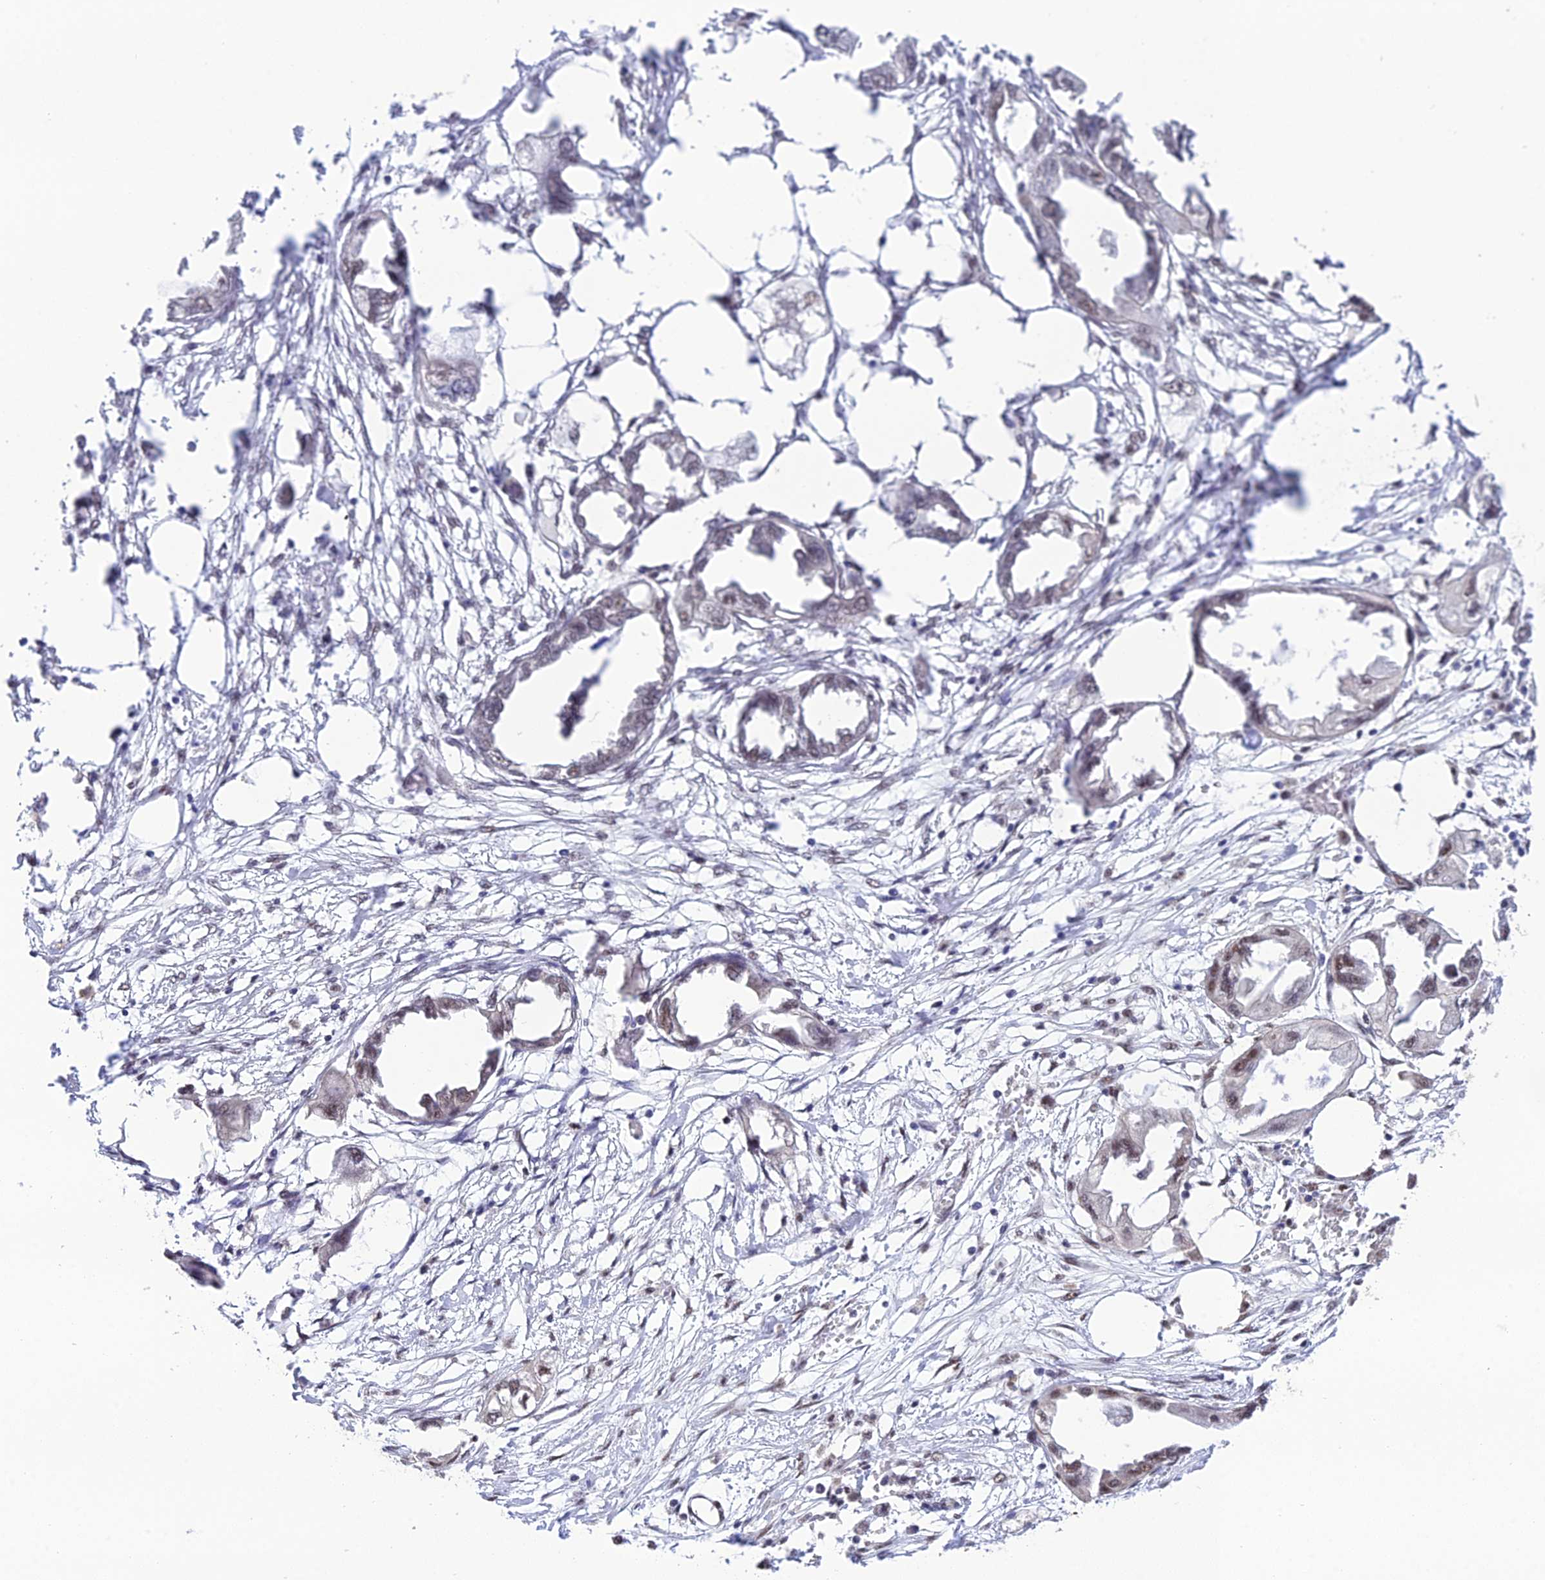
{"staining": {"intensity": "negative", "quantity": "none", "location": "none"}, "tissue": "endometrial cancer", "cell_type": "Tumor cells", "image_type": "cancer", "snomed": [{"axis": "morphology", "description": "Adenocarcinoma, NOS"}, {"axis": "morphology", "description": "Adenocarcinoma, metastatic, NOS"}, {"axis": "topography", "description": "Adipose tissue"}, {"axis": "topography", "description": "Endometrium"}], "caption": "There is no significant positivity in tumor cells of metastatic adenocarcinoma (endometrial).", "gene": "THOC7", "patient": {"sex": "female", "age": 67}}